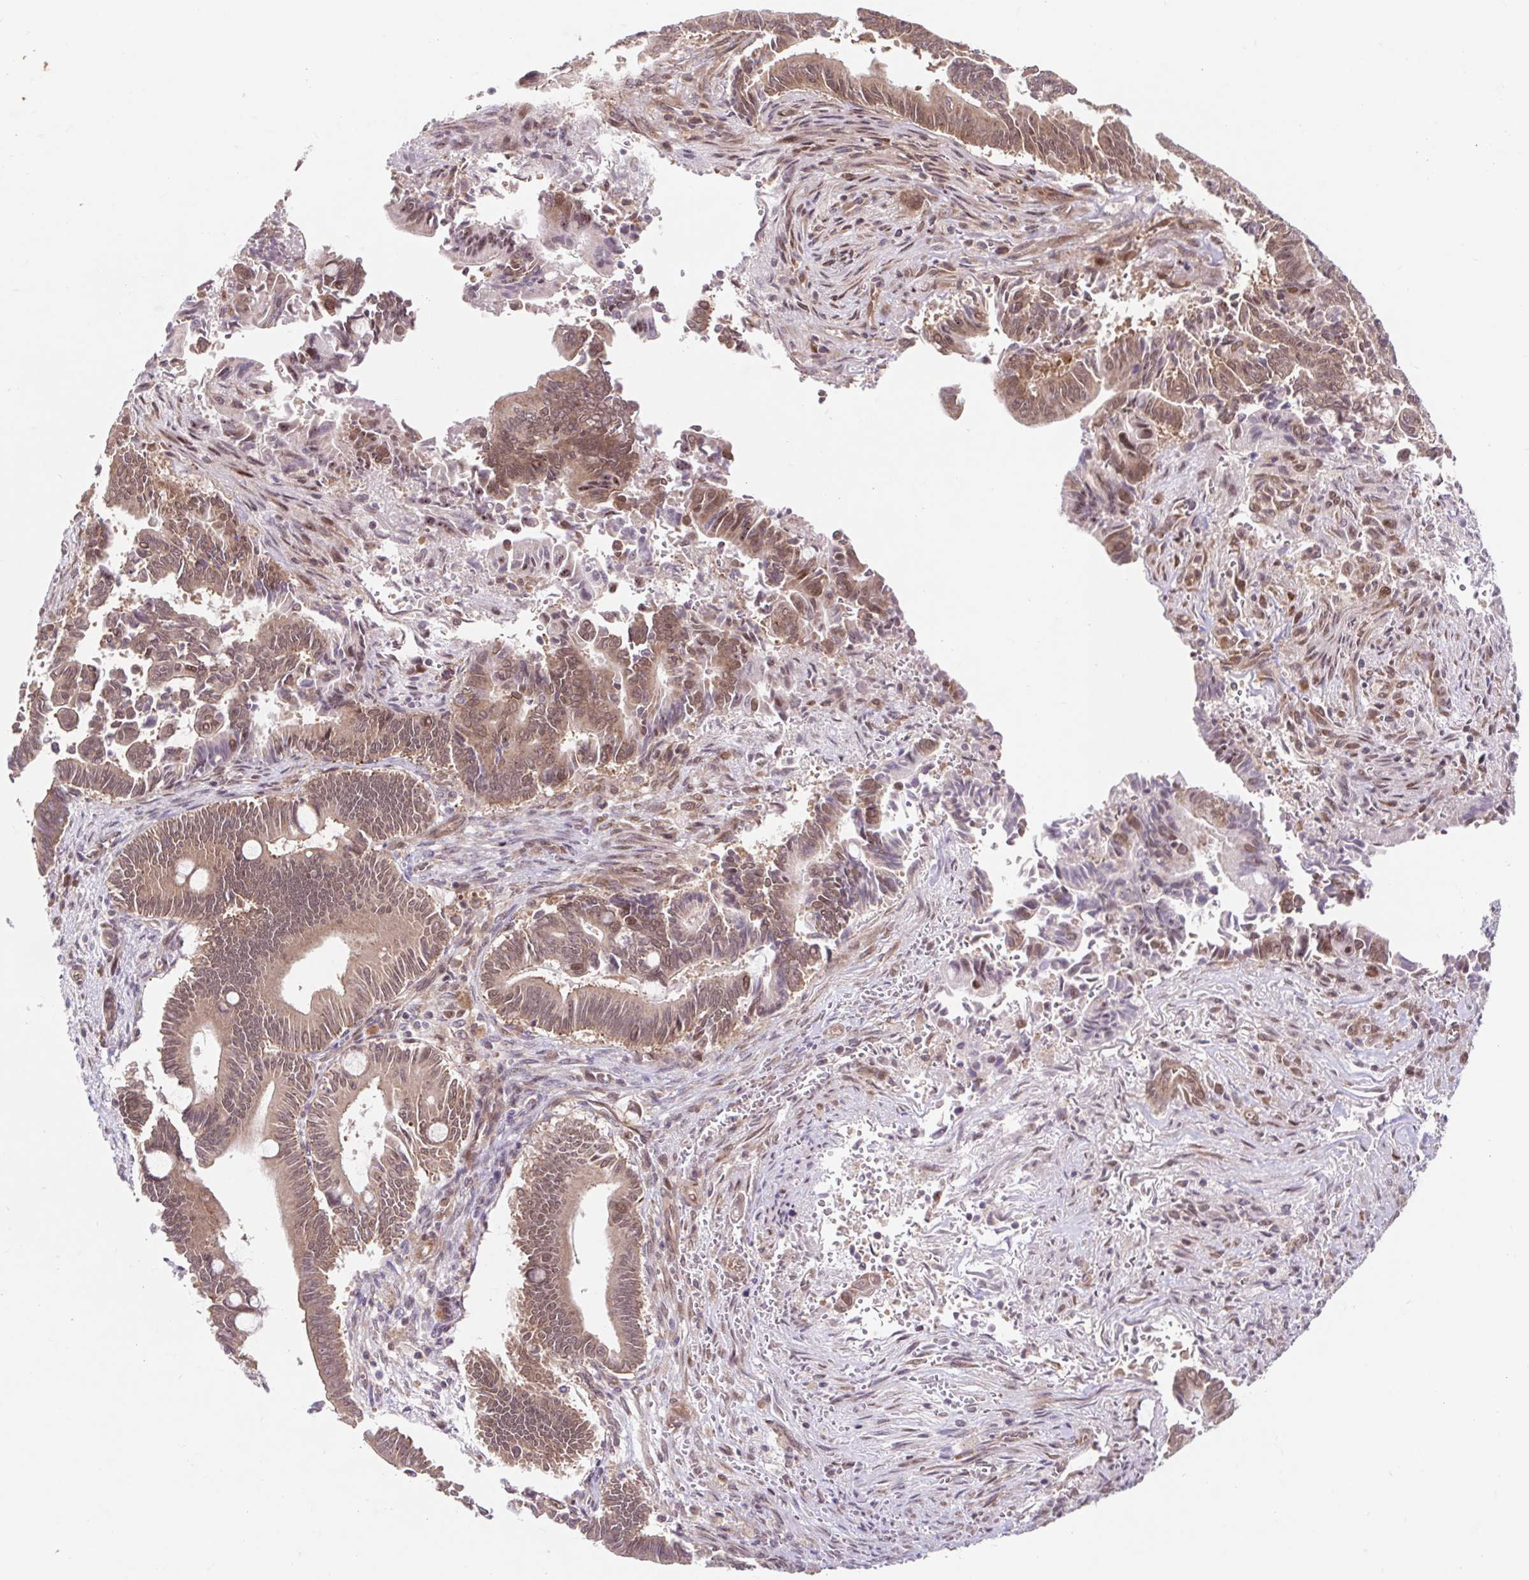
{"staining": {"intensity": "moderate", "quantity": ">75%", "location": "cytoplasmic/membranous,nuclear"}, "tissue": "pancreatic cancer", "cell_type": "Tumor cells", "image_type": "cancer", "snomed": [{"axis": "morphology", "description": "Adenocarcinoma, NOS"}, {"axis": "topography", "description": "Pancreas"}], "caption": "Pancreatic adenocarcinoma stained with IHC exhibits moderate cytoplasmic/membranous and nuclear expression in about >75% of tumor cells.", "gene": "HFE", "patient": {"sex": "male", "age": 68}}